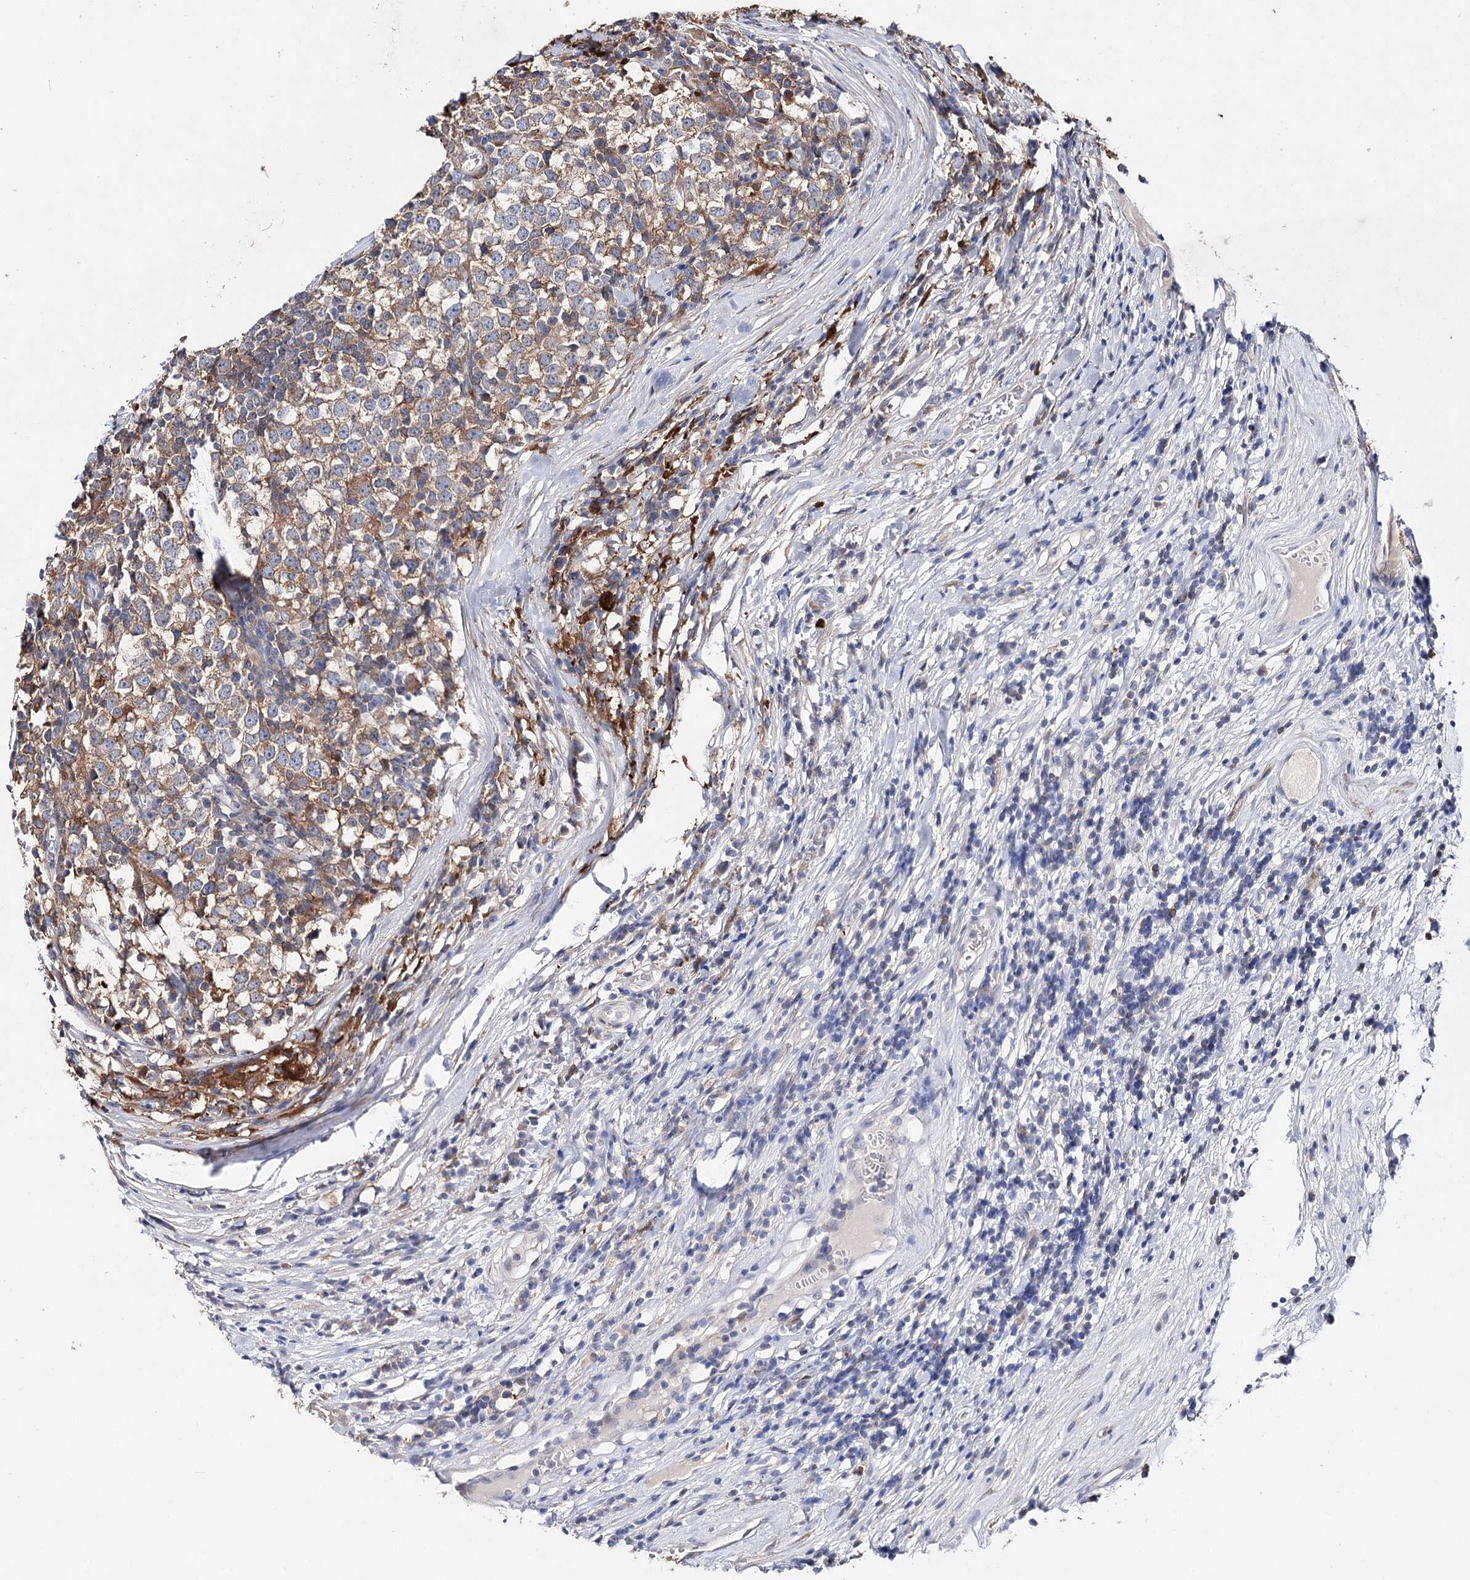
{"staining": {"intensity": "moderate", "quantity": ">75%", "location": "cytoplasmic/membranous"}, "tissue": "testis cancer", "cell_type": "Tumor cells", "image_type": "cancer", "snomed": [{"axis": "morphology", "description": "Seminoma, NOS"}, {"axis": "topography", "description": "Testis"}], "caption": "A high-resolution micrograph shows immunohistochemistry staining of testis cancer, which reveals moderate cytoplasmic/membranous positivity in about >75% of tumor cells.", "gene": "CFAP46", "patient": {"sex": "male", "age": 65}}